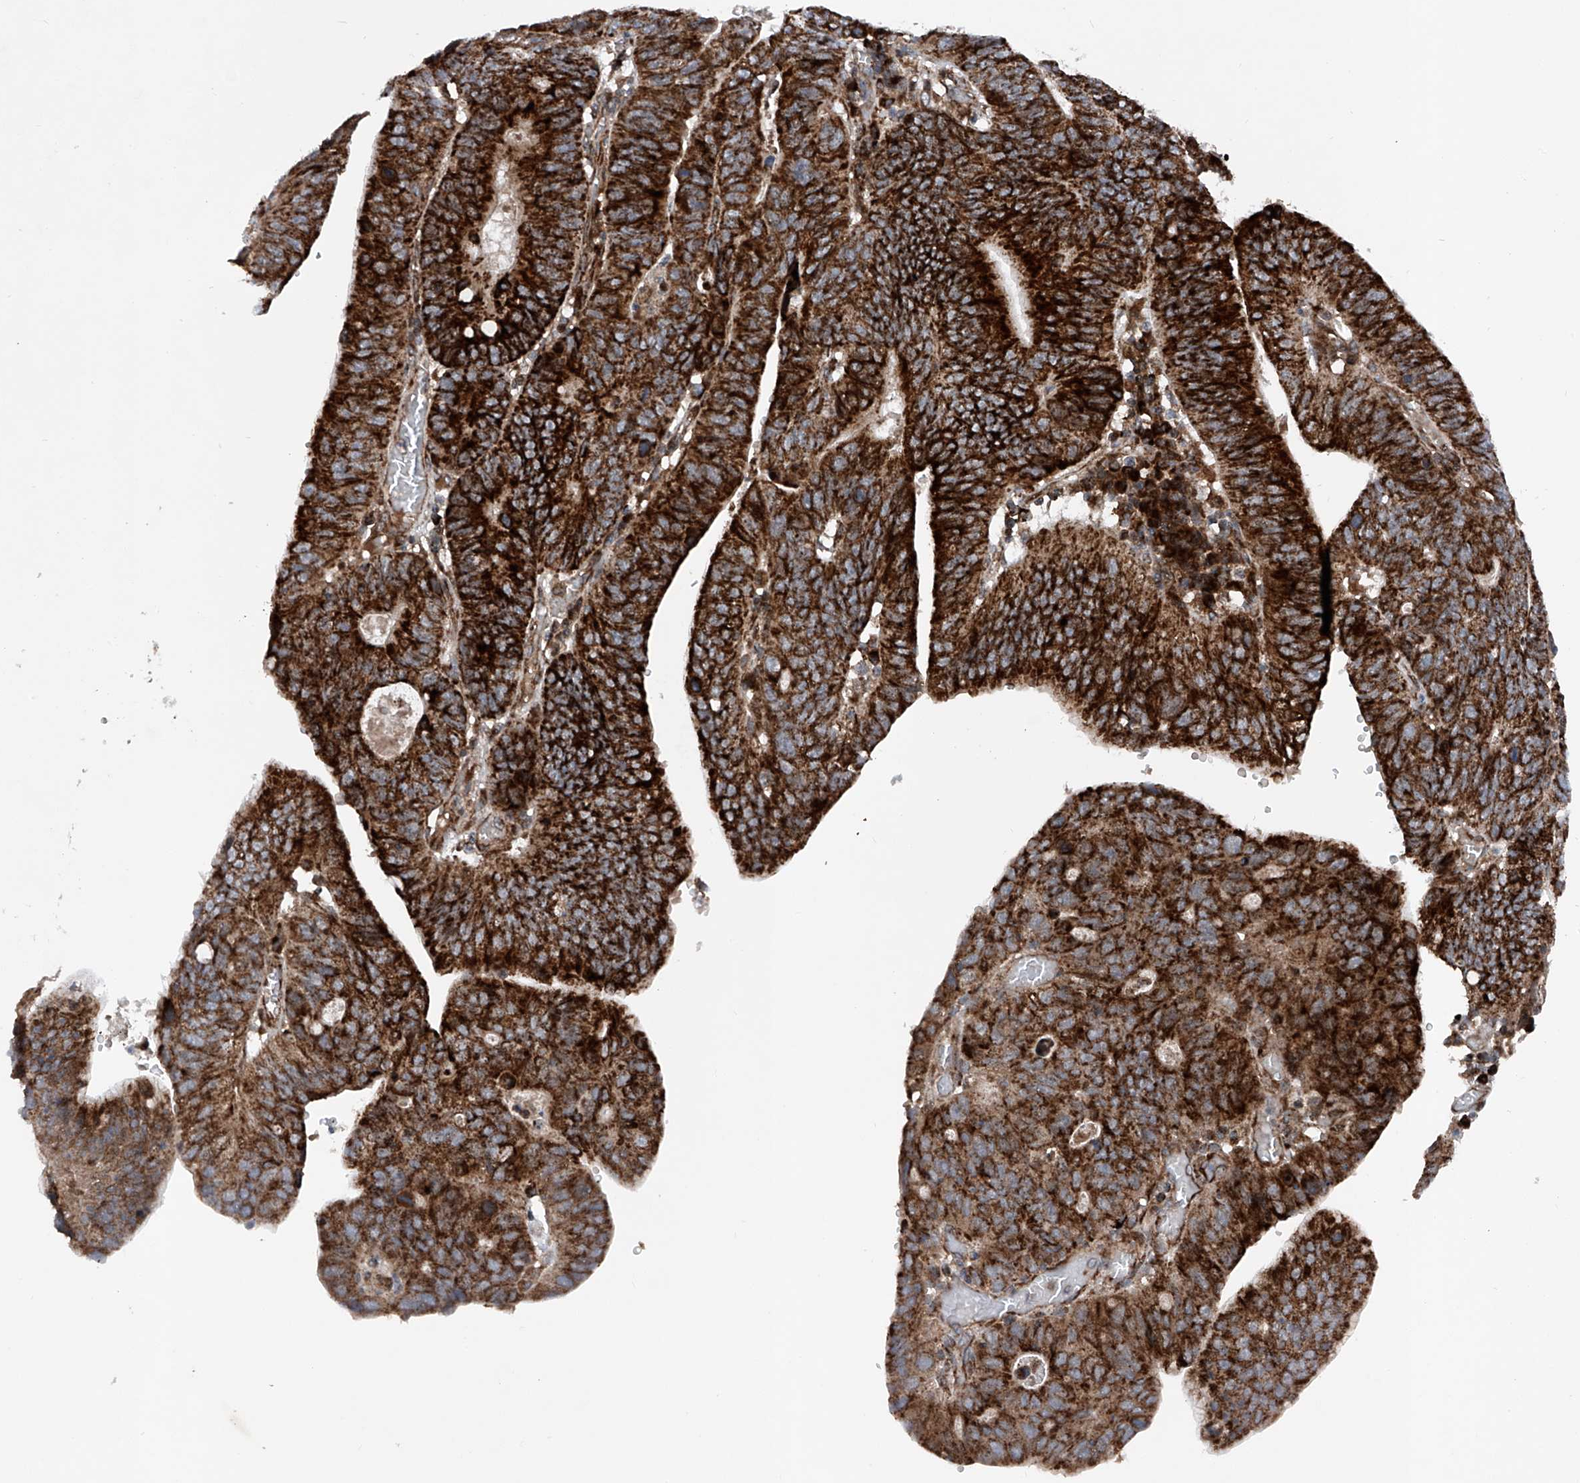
{"staining": {"intensity": "strong", "quantity": ">75%", "location": "cytoplasmic/membranous"}, "tissue": "stomach cancer", "cell_type": "Tumor cells", "image_type": "cancer", "snomed": [{"axis": "morphology", "description": "Adenocarcinoma, NOS"}, {"axis": "topography", "description": "Stomach"}], "caption": "Immunohistochemical staining of human adenocarcinoma (stomach) shows high levels of strong cytoplasmic/membranous protein positivity in approximately >75% of tumor cells. The protein is stained brown, and the nuclei are stained in blue (DAB IHC with brightfield microscopy, high magnification).", "gene": "DAD1", "patient": {"sex": "male", "age": 59}}